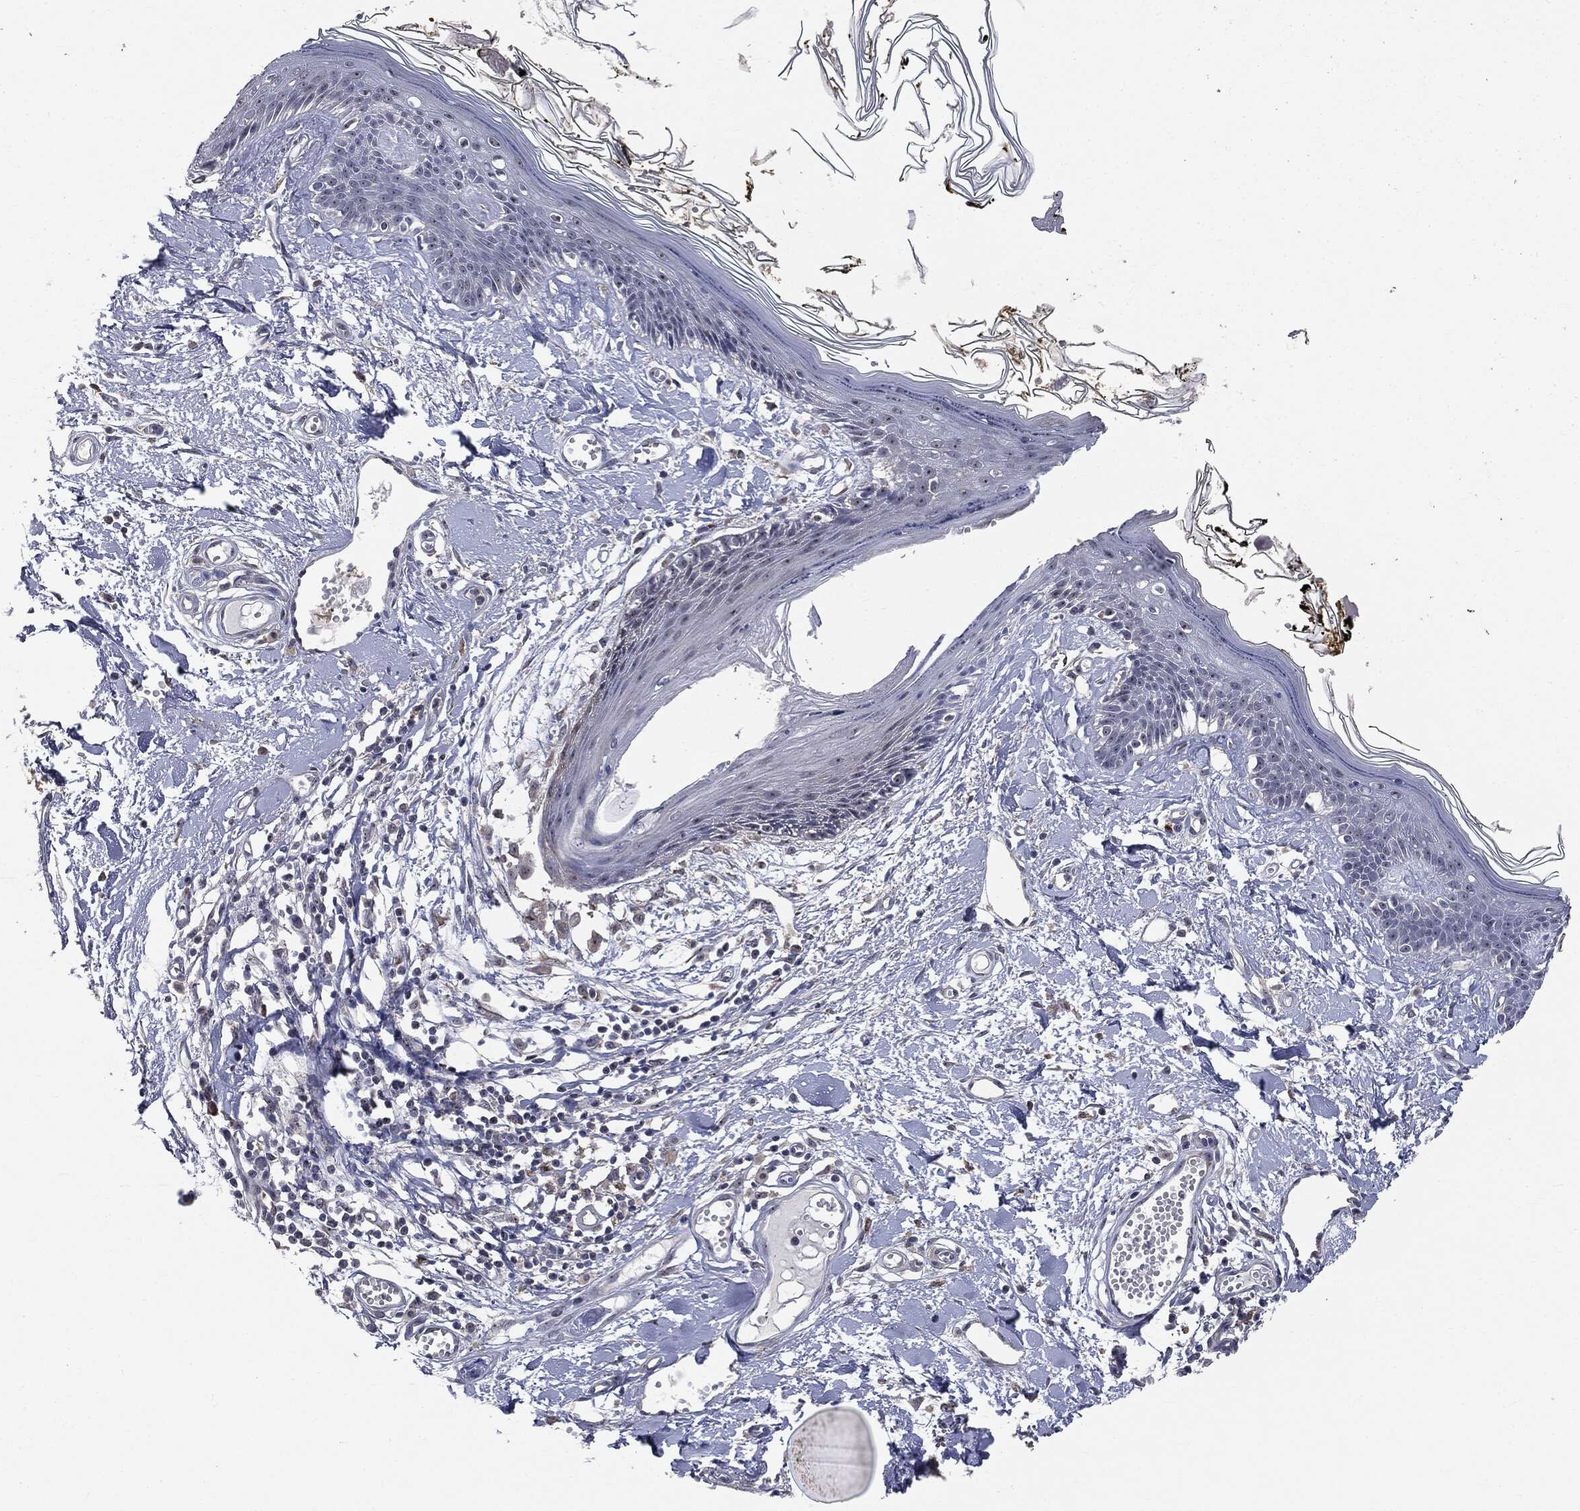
{"staining": {"intensity": "negative", "quantity": "none", "location": "none"}, "tissue": "skin", "cell_type": "Fibroblasts", "image_type": "normal", "snomed": [{"axis": "morphology", "description": "Normal tissue, NOS"}, {"axis": "topography", "description": "Skin"}], "caption": "Immunohistochemistry of normal skin demonstrates no staining in fibroblasts.", "gene": "TRMT1L", "patient": {"sex": "male", "age": 76}}